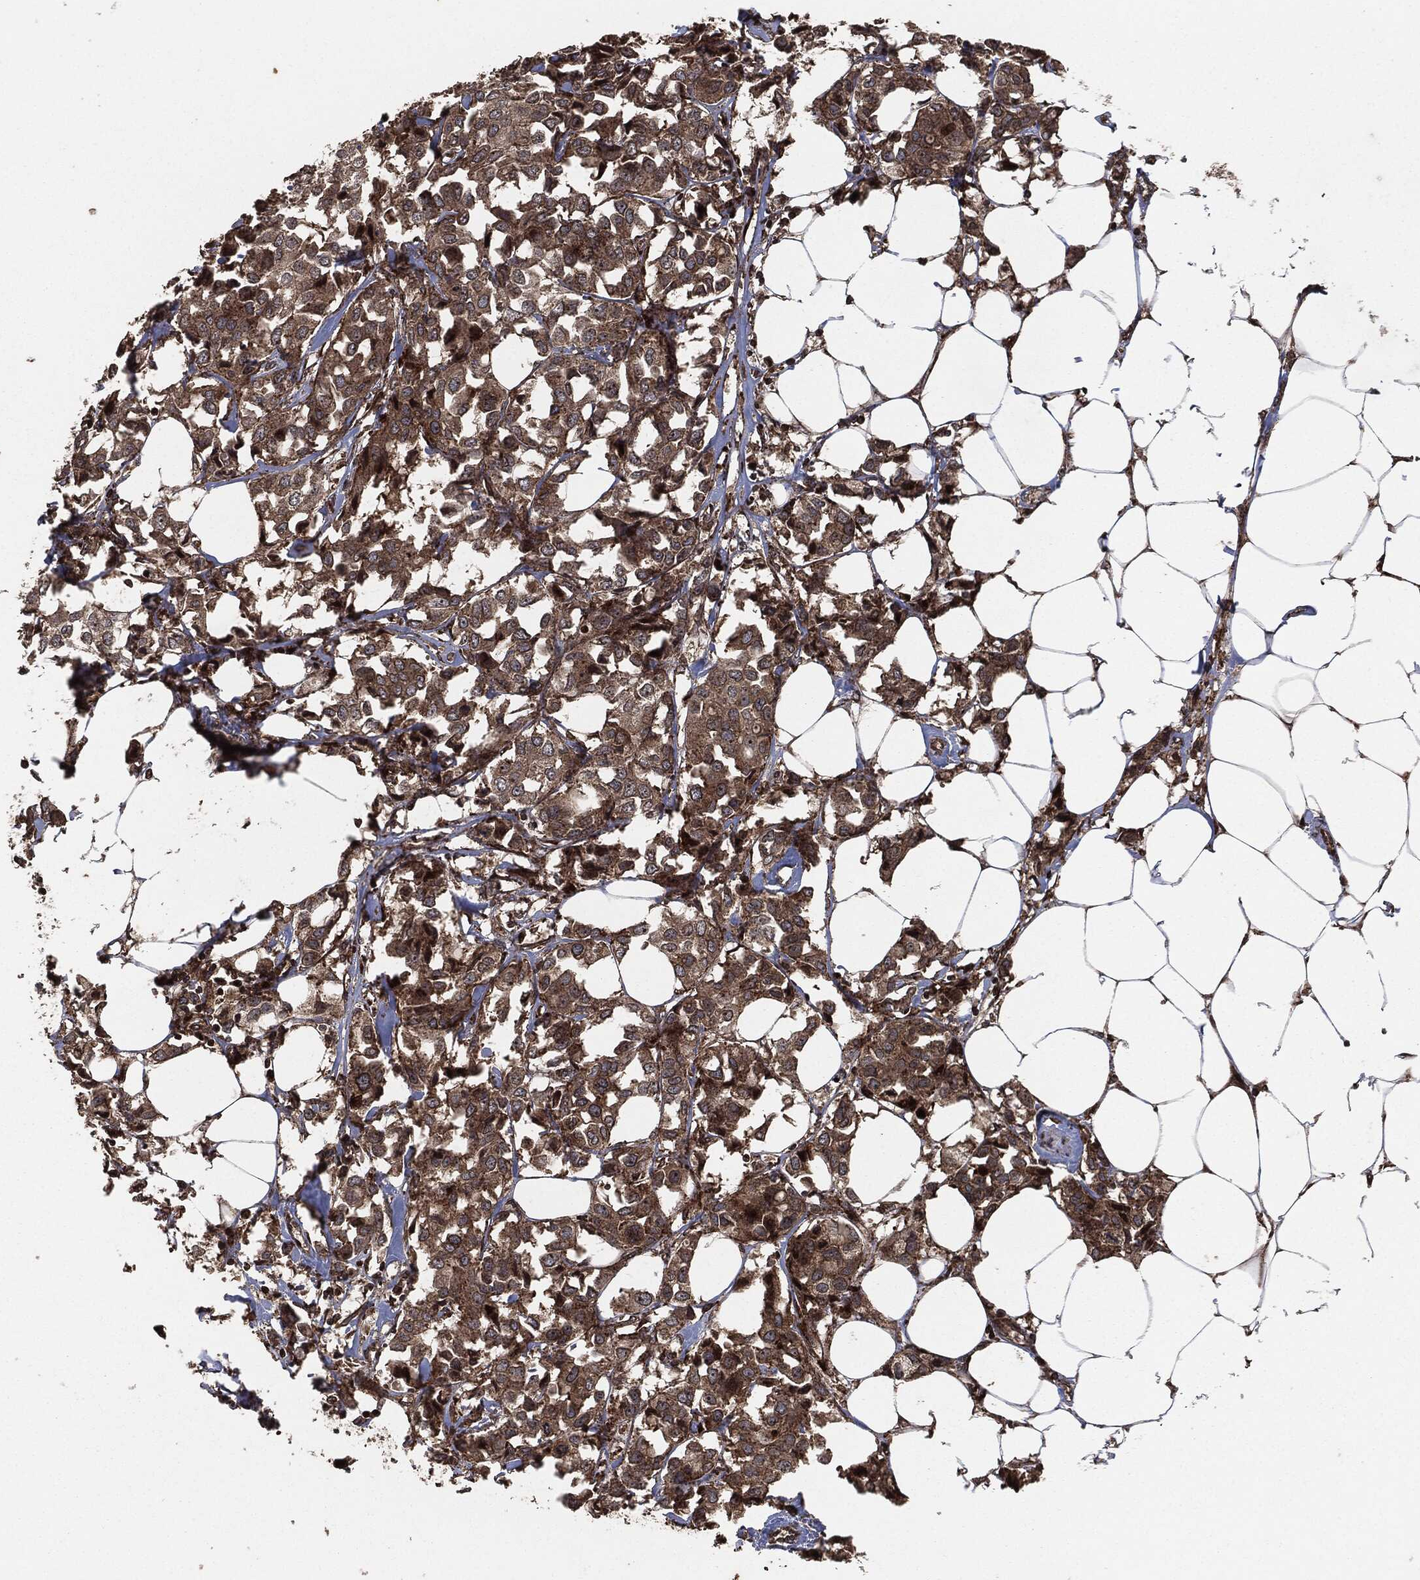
{"staining": {"intensity": "moderate", "quantity": ">75%", "location": "cytoplasmic/membranous"}, "tissue": "breast cancer", "cell_type": "Tumor cells", "image_type": "cancer", "snomed": [{"axis": "morphology", "description": "Duct carcinoma"}, {"axis": "topography", "description": "Breast"}], "caption": "Protein expression analysis of human breast cancer reveals moderate cytoplasmic/membranous staining in approximately >75% of tumor cells.", "gene": "IFIT1", "patient": {"sex": "female", "age": 80}}